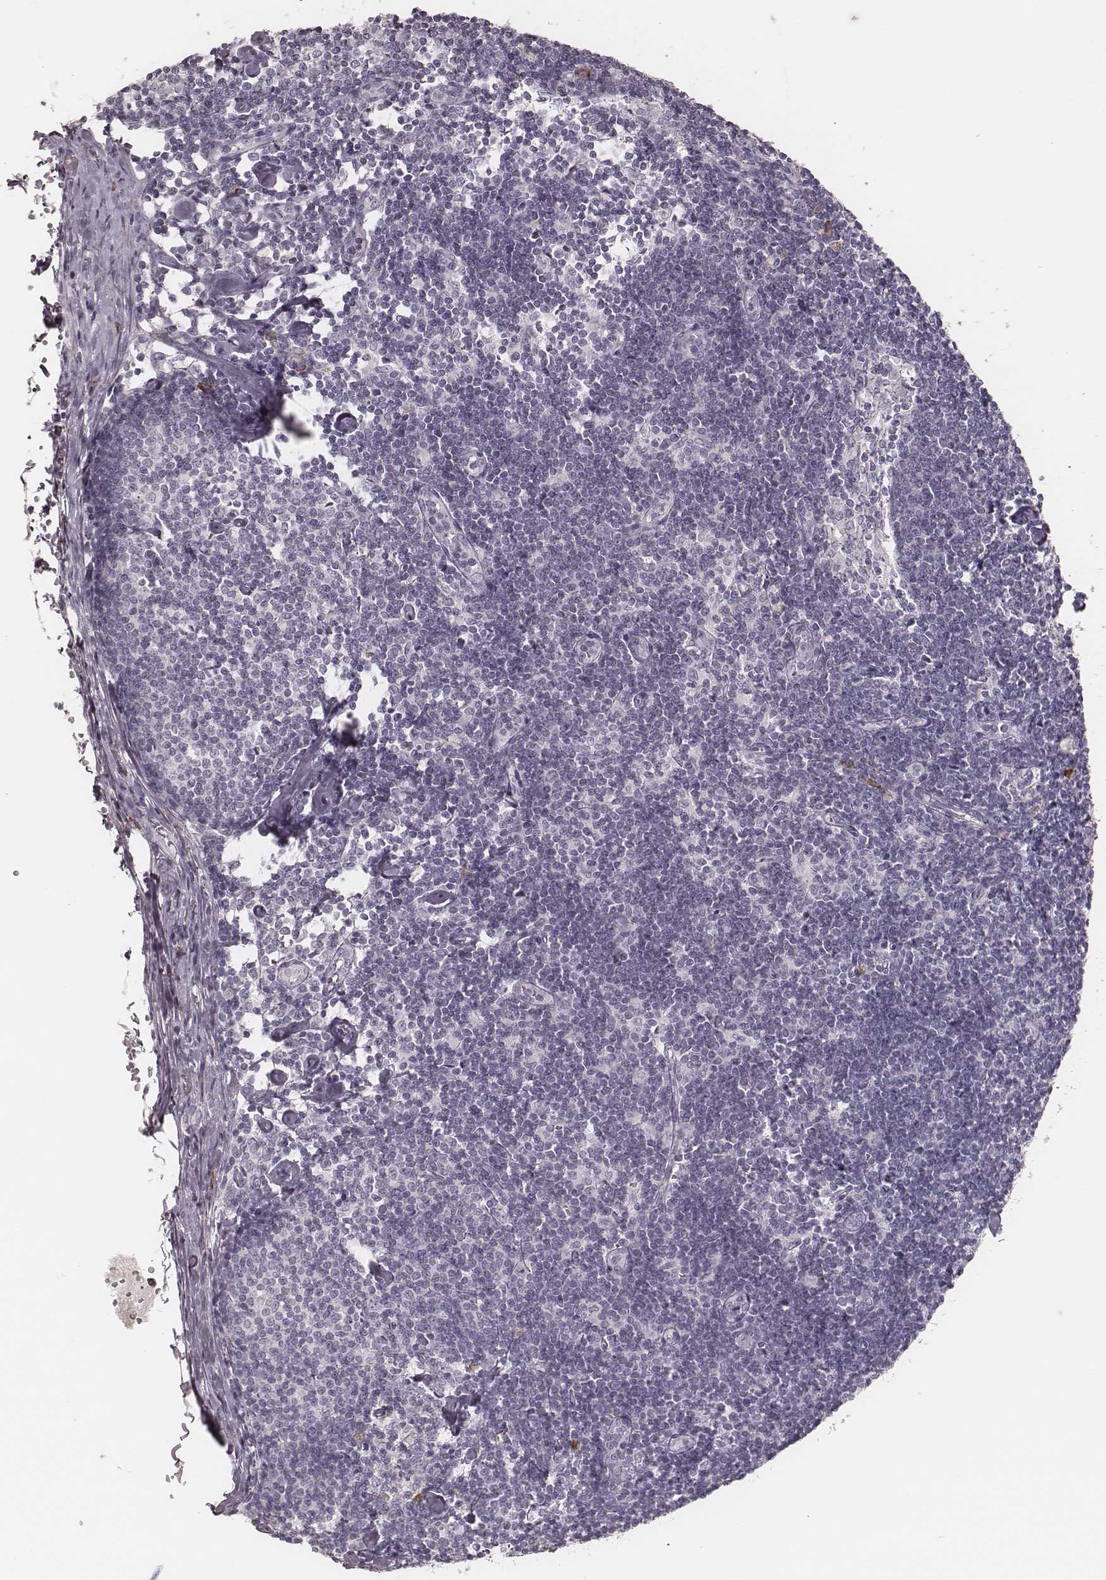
{"staining": {"intensity": "strong", "quantity": "<25%", "location": "cytoplasmic/membranous"}, "tissue": "lymph node", "cell_type": "Germinal center cells", "image_type": "normal", "snomed": [{"axis": "morphology", "description": "Normal tissue, NOS"}, {"axis": "topography", "description": "Lymph node"}], "caption": "High-power microscopy captured an immunohistochemistry (IHC) image of unremarkable lymph node, revealing strong cytoplasmic/membranous expression in about <25% of germinal center cells.", "gene": "KIF5C", "patient": {"sex": "female", "age": 42}}